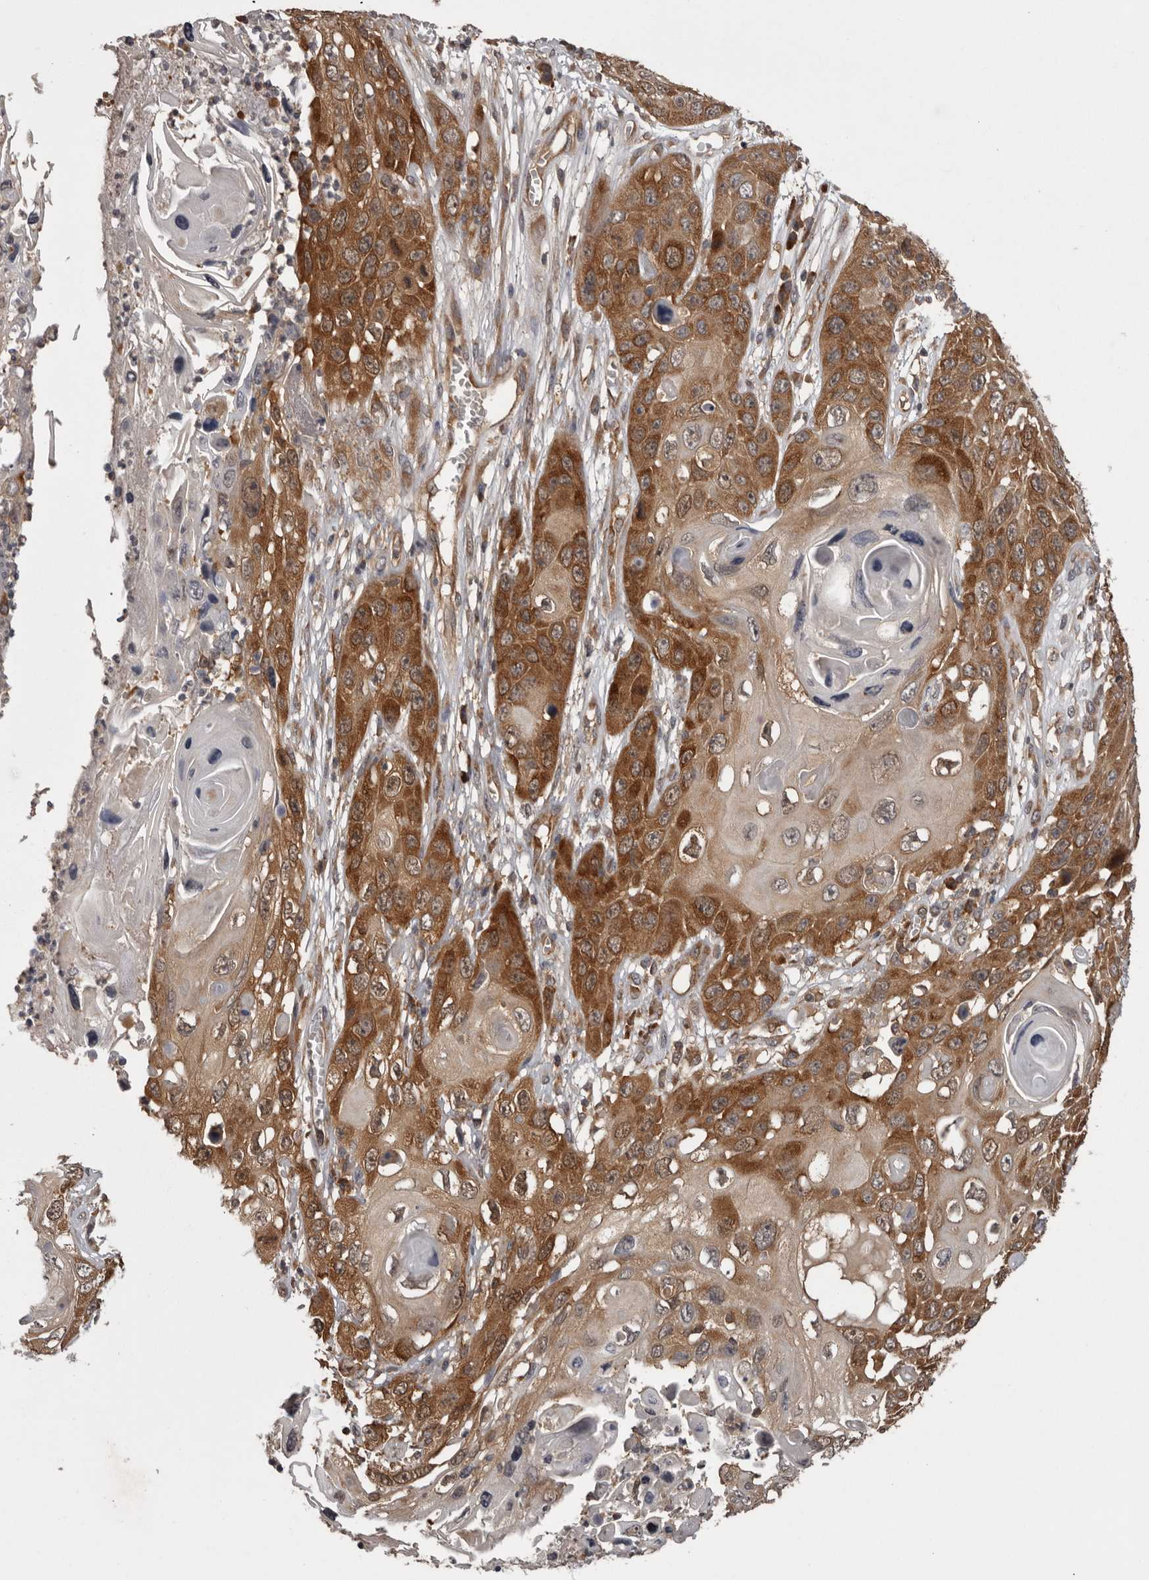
{"staining": {"intensity": "strong", "quantity": ">75%", "location": "cytoplasmic/membranous"}, "tissue": "skin cancer", "cell_type": "Tumor cells", "image_type": "cancer", "snomed": [{"axis": "morphology", "description": "Squamous cell carcinoma, NOS"}, {"axis": "topography", "description": "Skin"}], "caption": "Brown immunohistochemical staining in squamous cell carcinoma (skin) reveals strong cytoplasmic/membranous expression in approximately >75% of tumor cells.", "gene": "DARS1", "patient": {"sex": "male", "age": 55}}